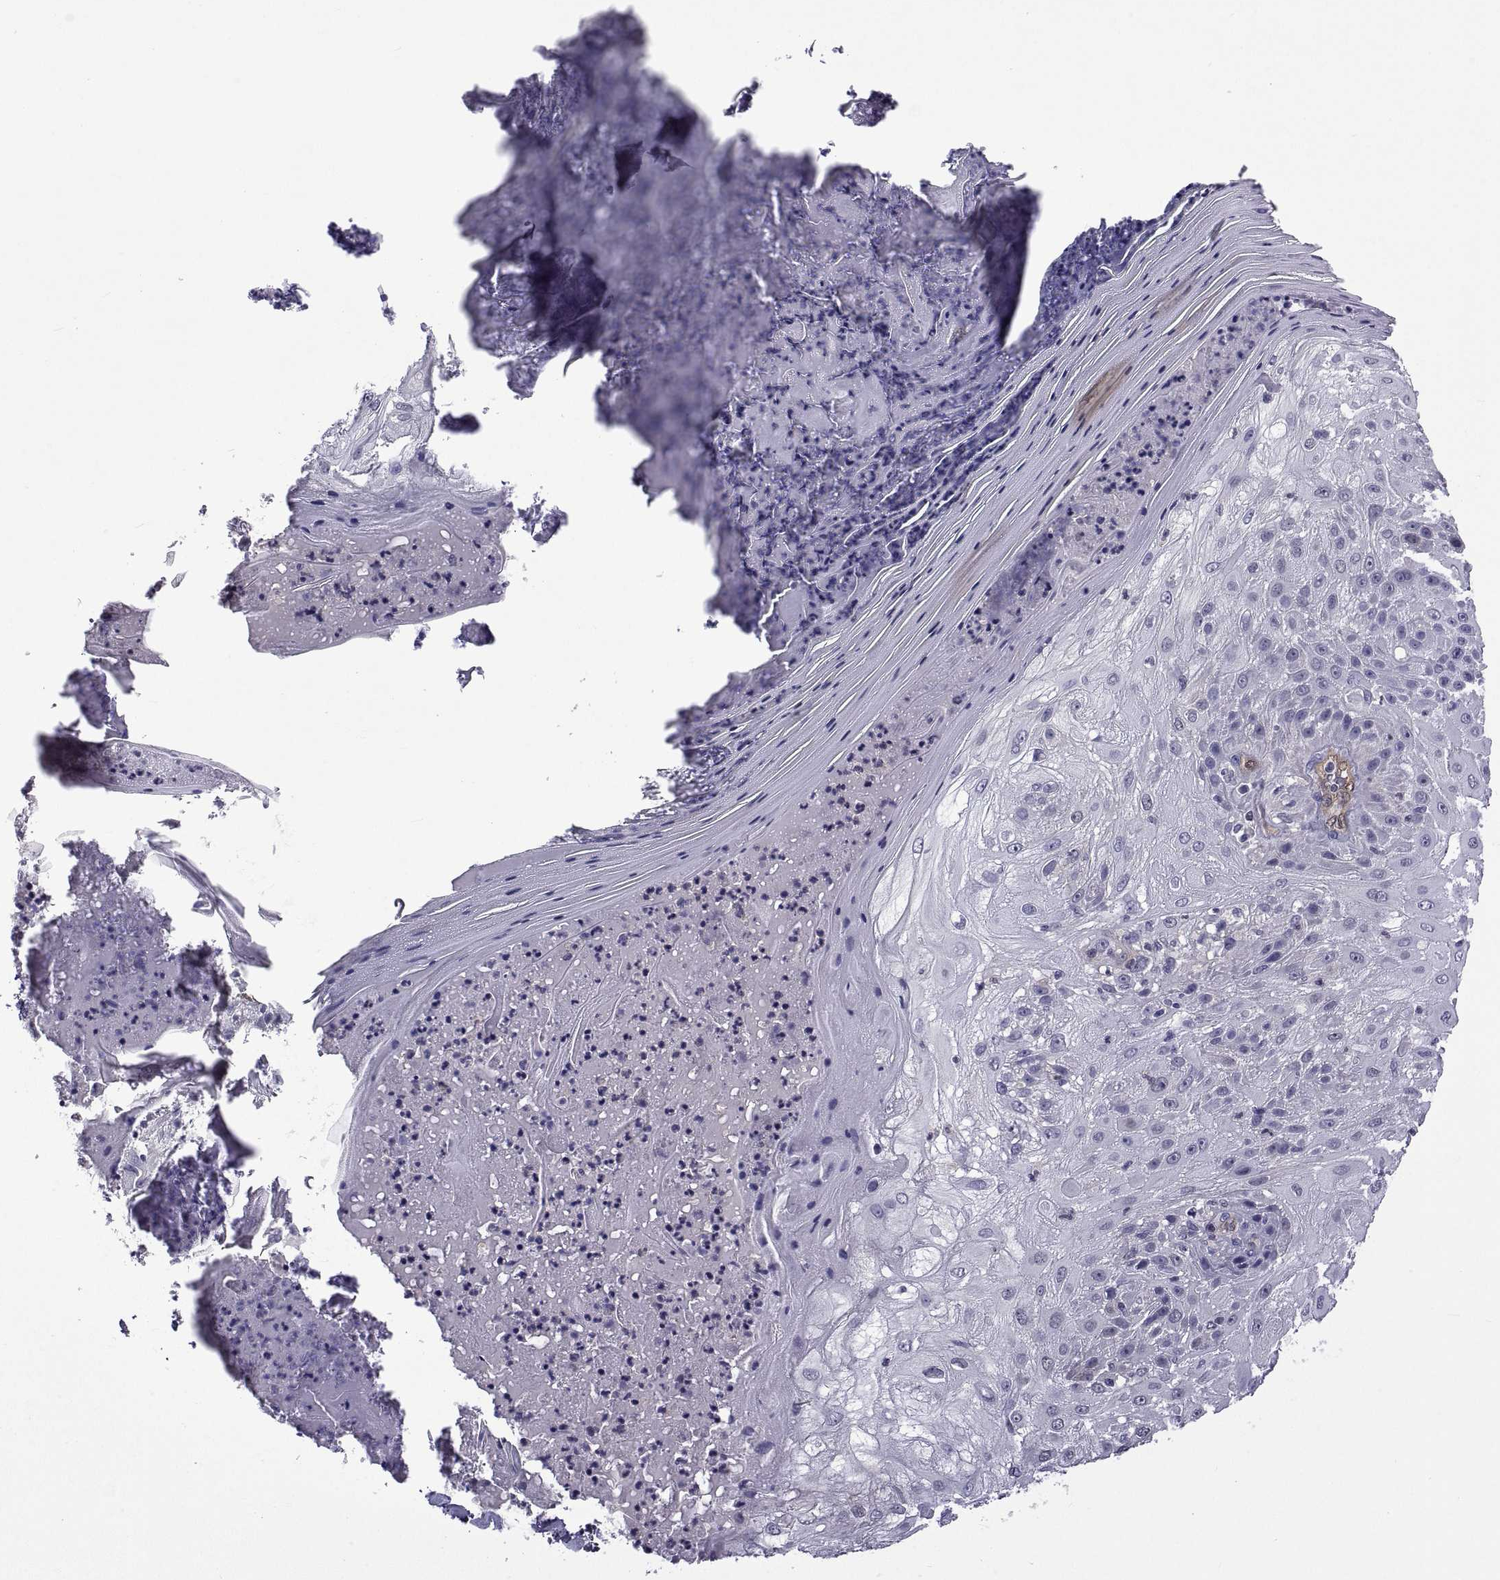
{"staining": {"intensity": "negative", "quantity": "none", "location": "none"}, "tissue": "skin cancer", "cell_type": "Tumor cells", "image_type": "cancer", "snomed": [{"axis": "morphology", "description": "Normal tissue, NOS"}, {"axis": "morphology", "description": "Squamous cell carcinoma, NOS"}, {"axis": "topography", "description": "Skin"}], "caption": "A micrograph of squamous cell carcinoma (skin) stained for a protein displays no brown staining in tumor cells. (DAB immunohistochemistry (IHC) visualized using brightfield microscopy, high magnification).", "gene": "LCN9", "patient": {"sex": "female", "age": 83}}